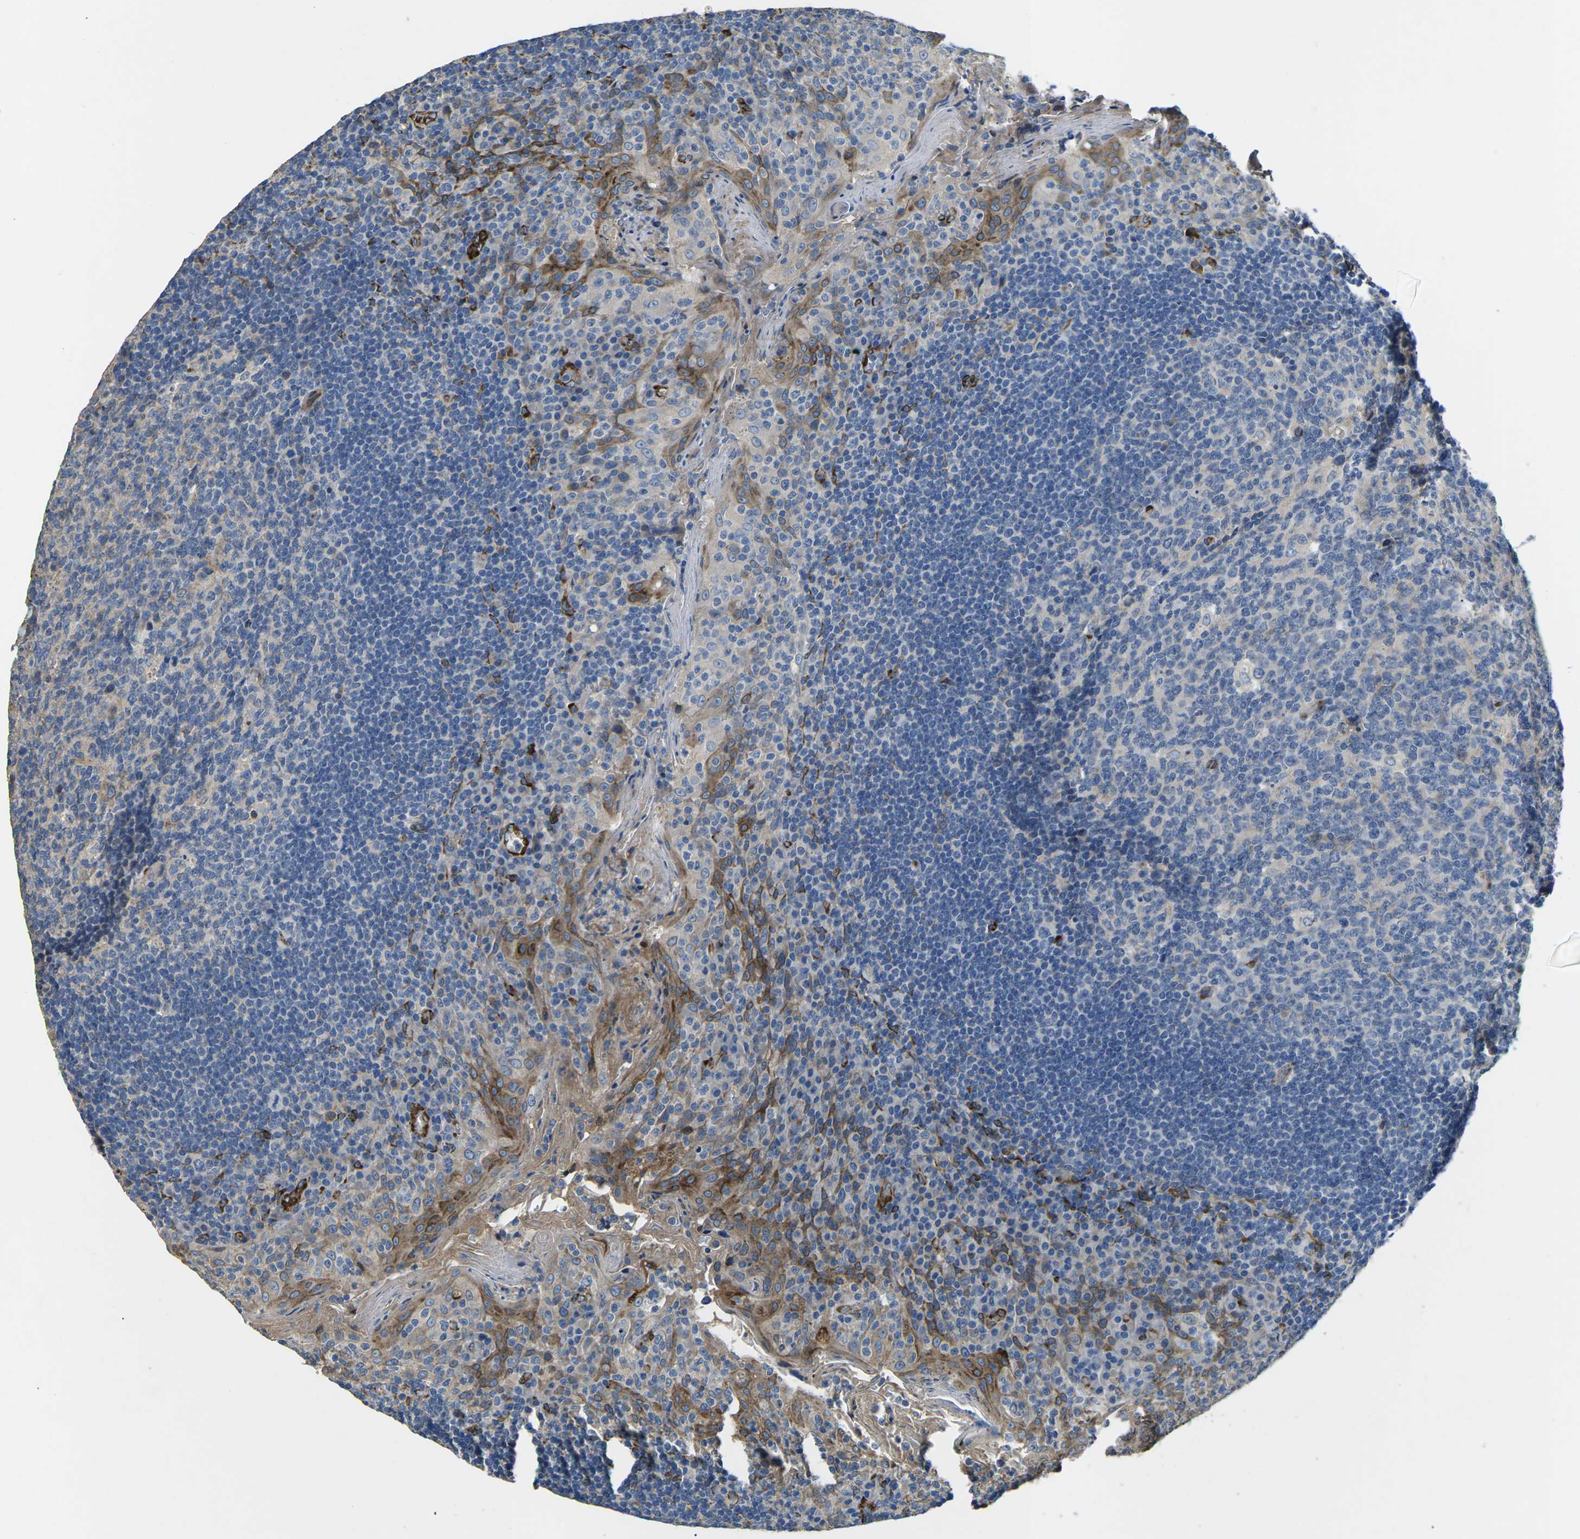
{"staining": {"intensity": "weak", "quantity": "<25%", "location": "cytoplasmic/membranous"}, "tissue": "tonsil", "cell_type": "Germinal center cells", "image_type": "normal", "snomed": [{"axis": "morphology", "description": "Normal tissue, NOS"}, {"axis": "topography", "description": "Tonsil"}], "caption": "Protein analysis of benign tonsil displays no significant expression in germinal center cells. (DAB (3,3'-diaminobenzidine) immunohistochemistry, high magnification).", "gene": "PDZD8", "patient": {"sex": "male", "age": 17}}